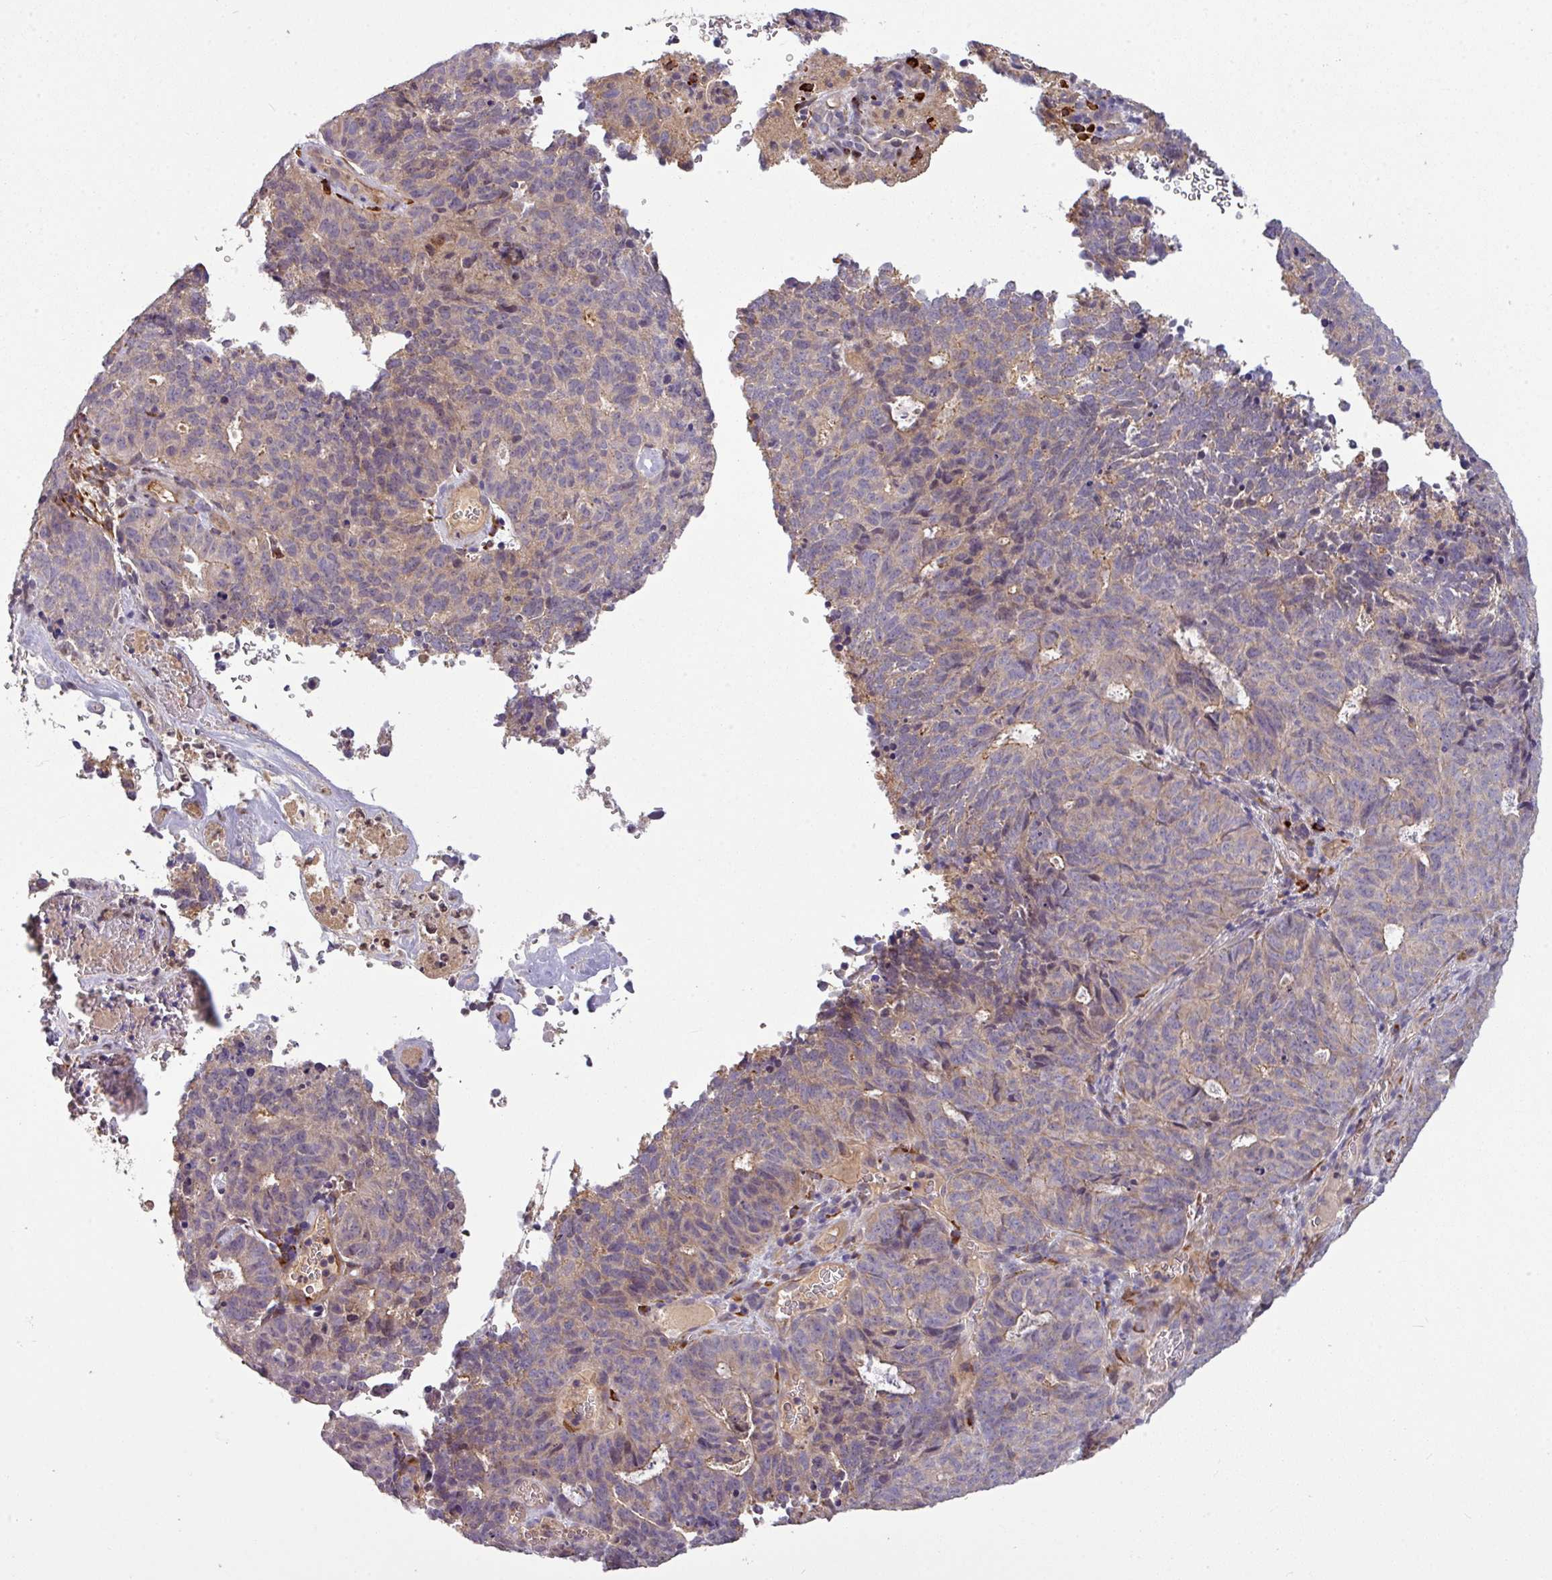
{"staining": {"intensity": "negative", "quantity": "none", "location": "none"}, "tissue": "cervical cancer", "cell_type": "Tumor cells", "image_type": "cancer", "snomed": [{"axis": "morphology", "description": "Adenocarcinoma, NOS"}, {"axis": "topography", "description": "Cervix"}], "caption": "High power microscopy micrograph of an immunohistochemistry (IHC) histopathology image of cervical cancer (adenocarcinoma), revealing no significant positivity in tumor cells.", "gene": "PAPLN", "patient": {"sex": "female", "age": 38}}